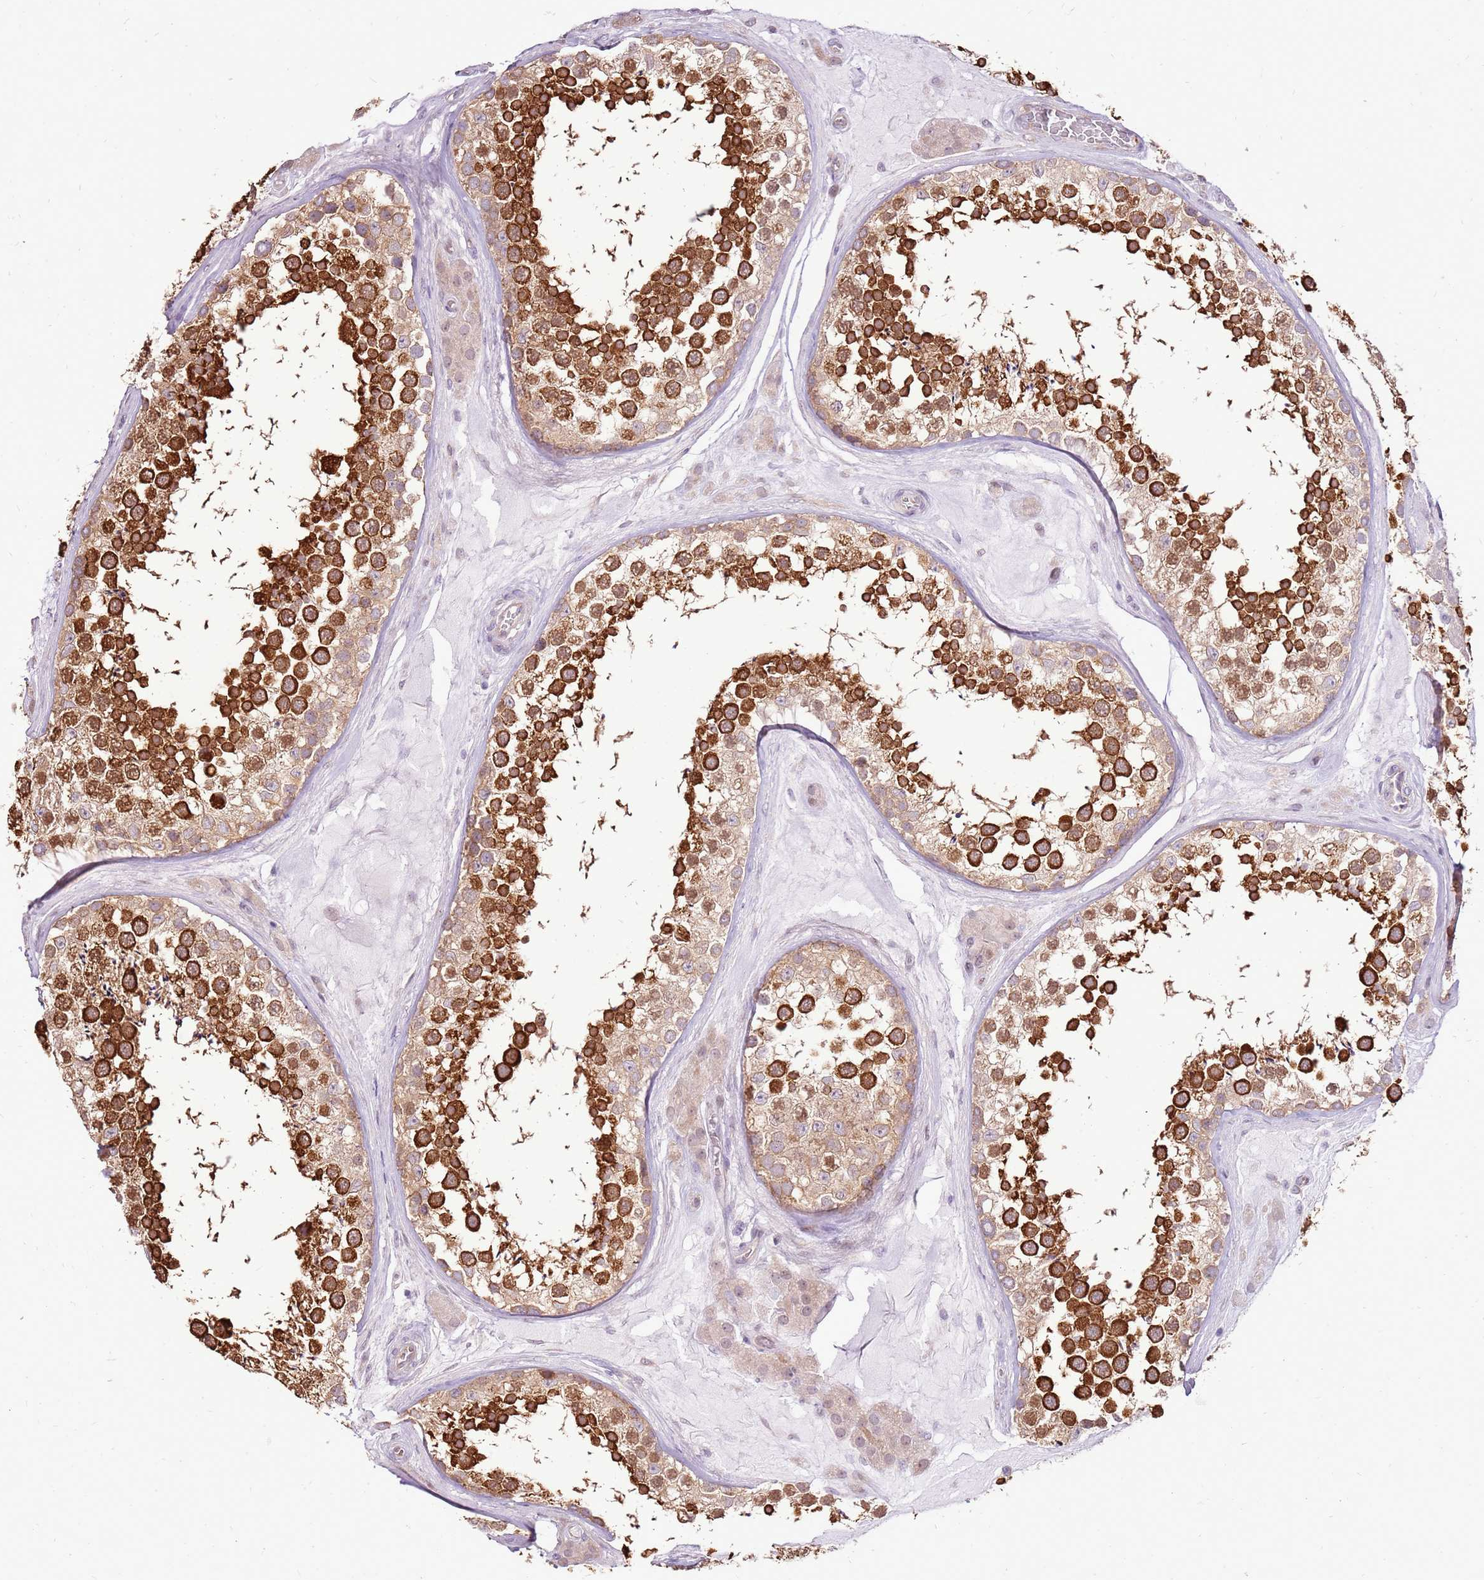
{"staining": {"intensity": "strong", "quantity": ">75%", "location": "cytoplasmic/membranous"}, "tissue": "testis", "cell_type": "Cells in seminiferous ducts", "image_type": "normal", "snomed": [{"axis": "morphology", "description": "Normal tissue, NOS"}, {"axis": "topography", "description": "Testis"}], "caption": "IHC (DAB) staining of unremarkable testis displays strong cytoplasmic/membranous protein staining in about >75% of cells in seminiferous ducts.", "gene": "UGGT2", "patient": {"sex": "male", "age": 46}}